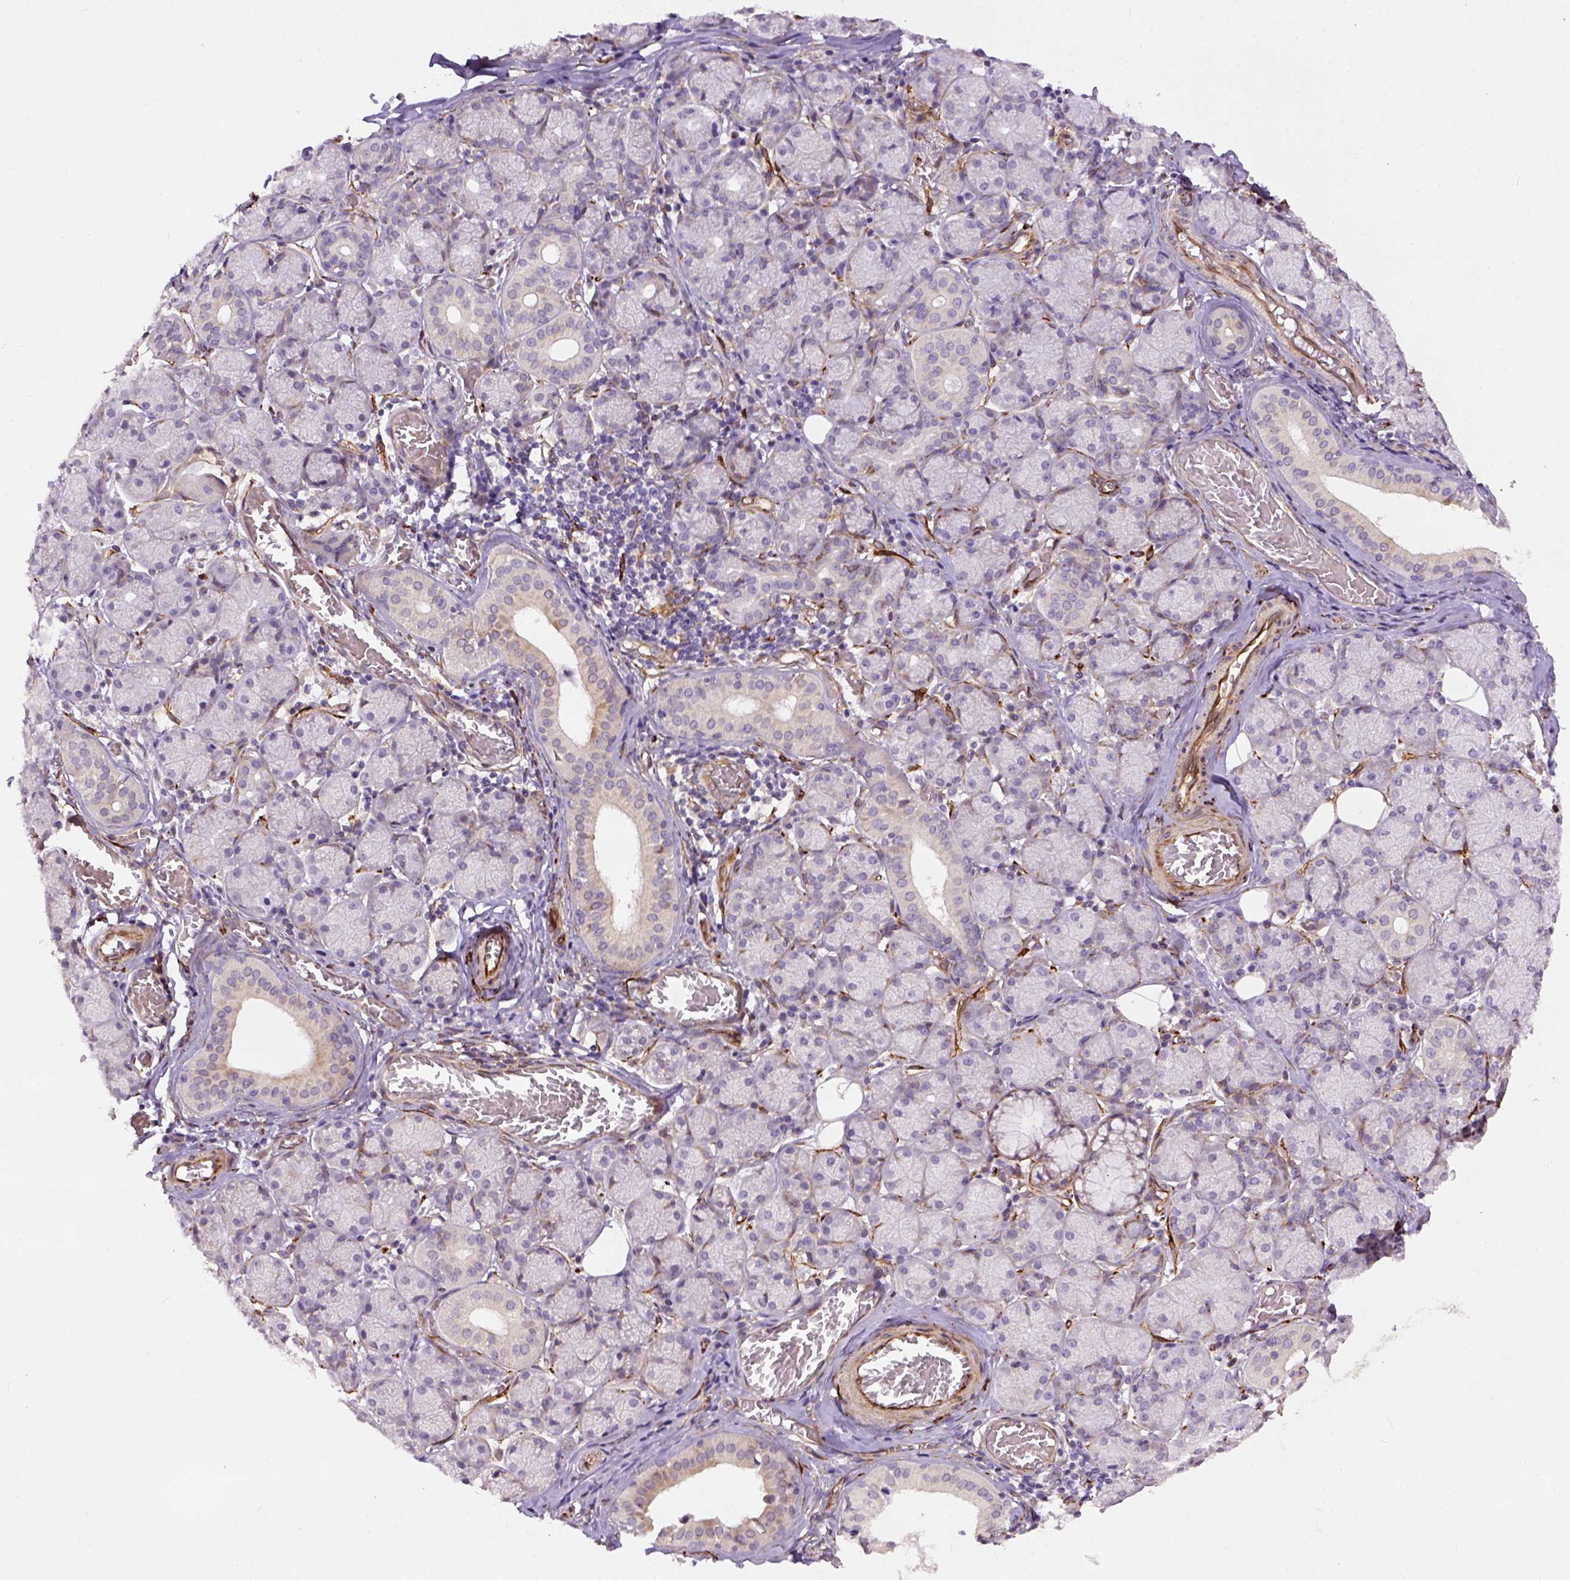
{"staining": {"intensity": "moderate", "quantity": "<25%", "location": "cytoplasmic/membranous"}, "tissue": "salivary gland", "cell_type": "Glandular cells", "image_type": "normal", "snomed": [{"axis": "morphology", "description": "Normal tissue, NOS"}, {"axis": "topography", "description": "Salivary gland"}, {"axis": "topography", "description": "Peripheral nerve tissue"}], "caption": "There is low levels of moderate cytoplasmic/membranous staining in glandular cells of unremarkable salivary gland, as demonstrated by immunohistochemical staining (brown color).", "gene": "KAZN", "patient": {"sex": "female", "age": 24}}